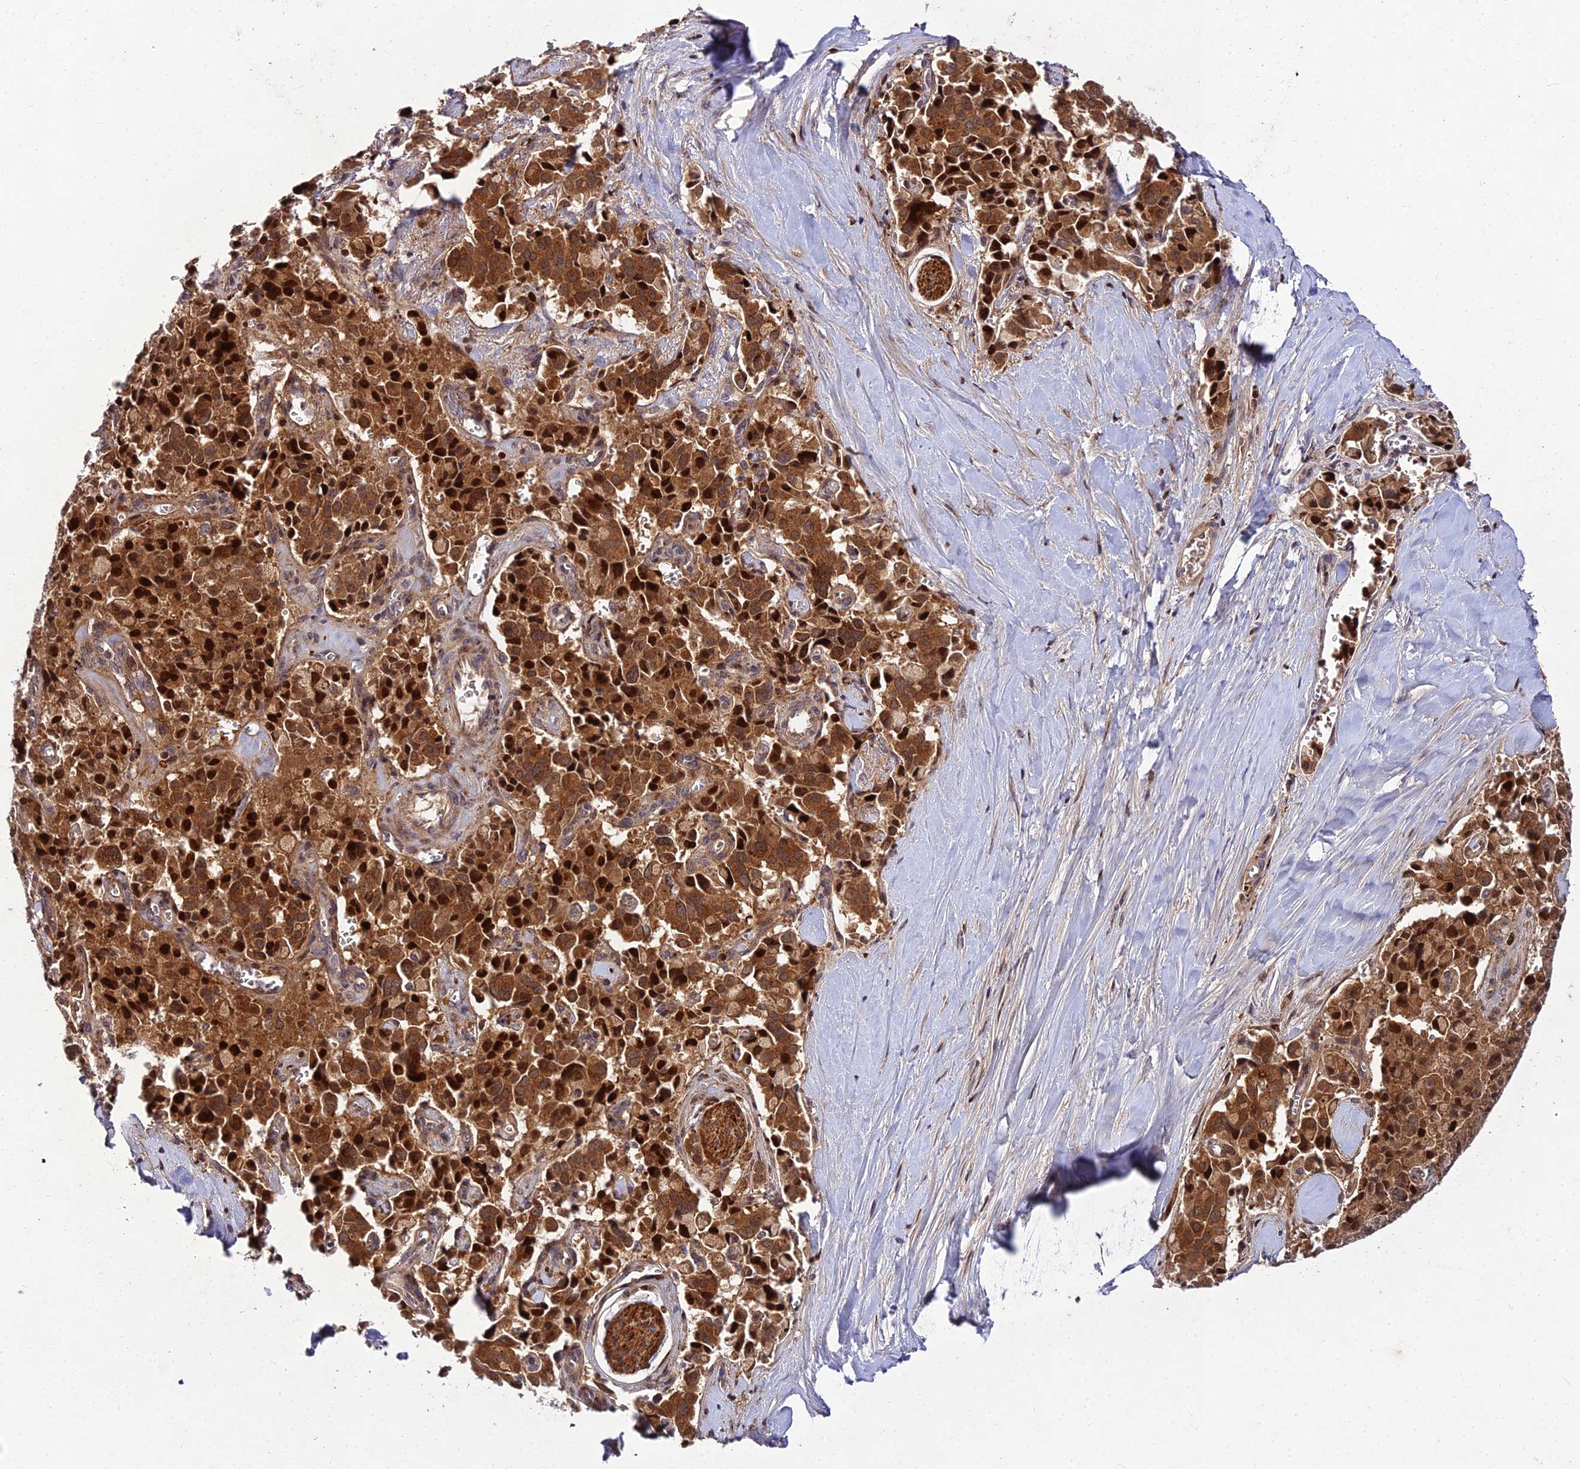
{"staining": {"intensity": "strong", "quantity": ">75%", "location": "cytoplasmic/membranous,nuclear"}, "tissue": "pancreatic cancer", "cell_type": "Tumor cells", "image_type": "cancer", "snomed": [{"axis": "morphology", "description": "Adenocarcinoma, NOS"}, {"axis": "topography", "description": "Pancreas"}], "caption": "Immunohistochemistry (IHC) staining of adenocarcinoma (pancreatic), which shows high levels of strong cytoplasmic/membranous and nuclear positivity in about >75% of tumor cells indicating strong cytoplasmic/membranous and nuclear protein positivity. The staining was performed using DAB (brown) for protein detection and nuclei were counterstained in hematoxylin (blue).", "gene": "MKKS", "patient": {"sex": "male", "age": 65}}